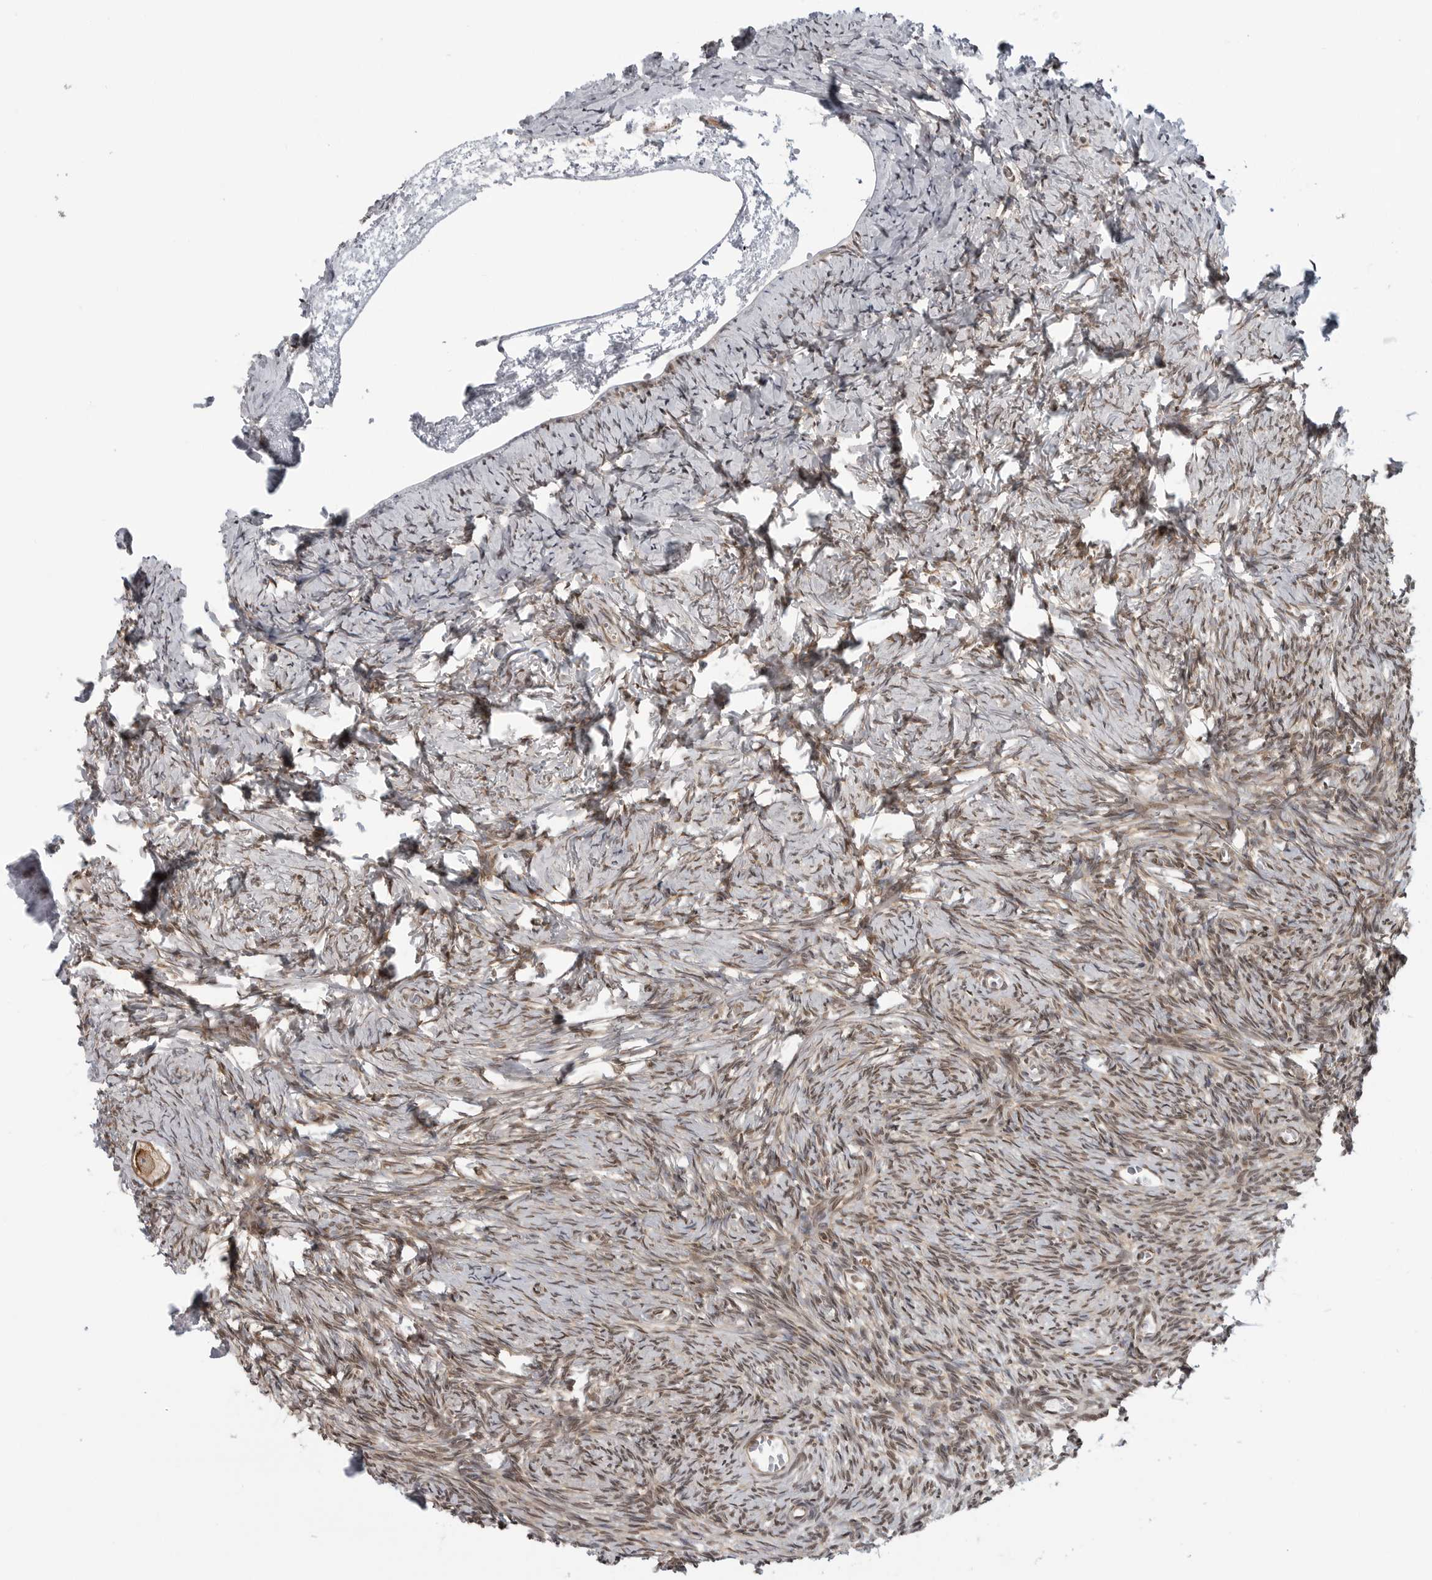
{"staining": {"intensity": "moderate", "quantity": ">75%", "location": "cytoplasmic/membranous"}, "tissue": "ovary", "cell_type": "Follicle cells", "image_type": "normal", "snomed": [{"axis": "morphology", "description": "Normal tissue, NOS"}, {"axis": "topography", "description": "Ovary"}], "caption": "Approximately >75% of follicle cells in benign ovary show moderate cytoplasmic/membranous protein expression as visualized by brown immunohistochemical staining.", "gene": "SZRD1", "patient": {"sex": "female", "age": 27}}